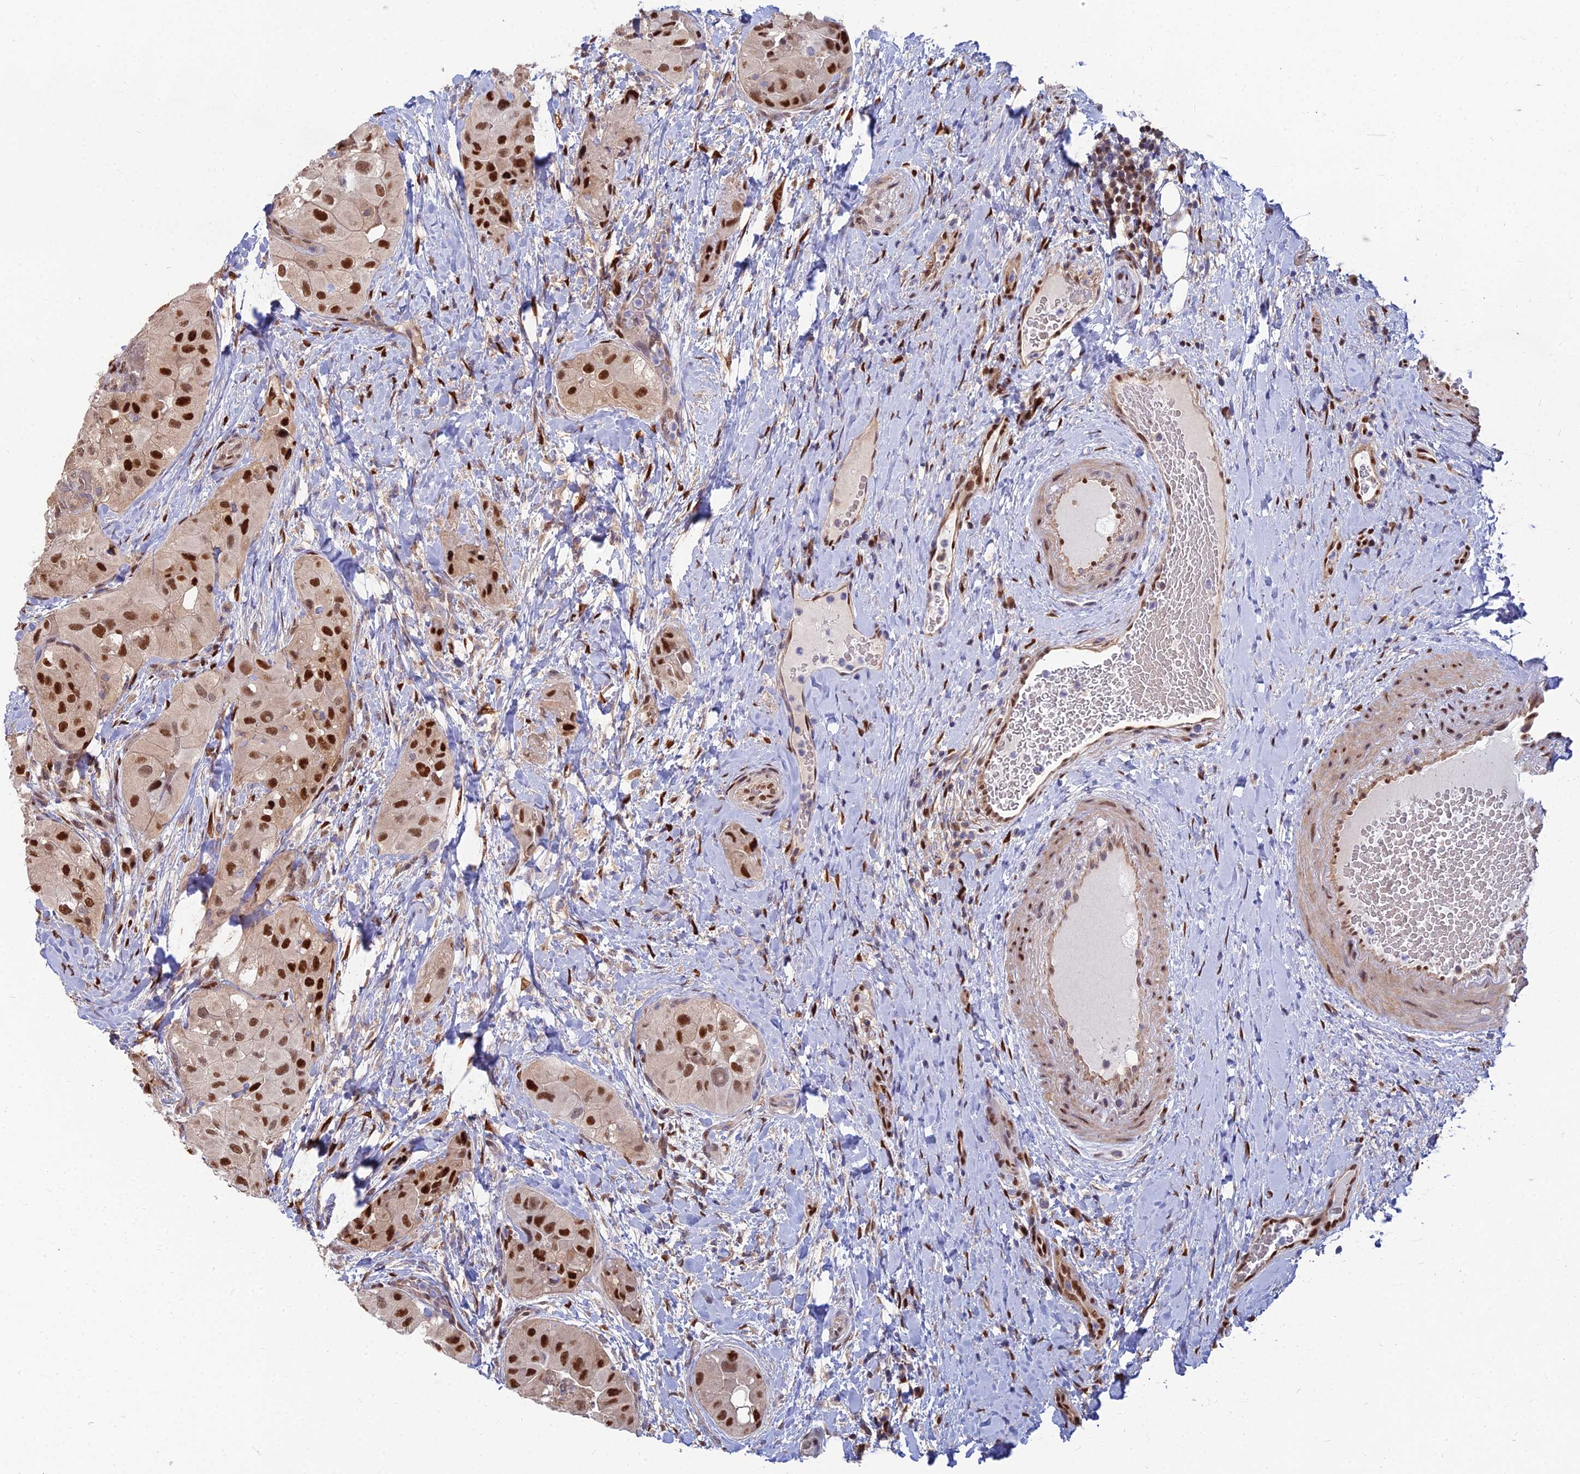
{"staining": {"intensity": "strong", "quantity": ">75%", "location": "nuclear"}, "tissue": "thyroid cancer", "cell_type": "Tumor cells", "image_type": "cancer", "snomed": [{"axis": "morphology", "description": "Normal tissue, NOS"}, {"axis": "morphology", "description": "Papillary adenocarcinoma, NOS"}, {"axis": "topography", "description": "Thyroid gland"}], "caption": "IHC micrograph of papillary adenocarcinoma (thyroid) stained for a protein (brown), which exhibits high levels of strong nuclear staining in about >75% of tumor cells.", "gene": "DNPEP", "patient": {"sex": "female", "age": 59}}